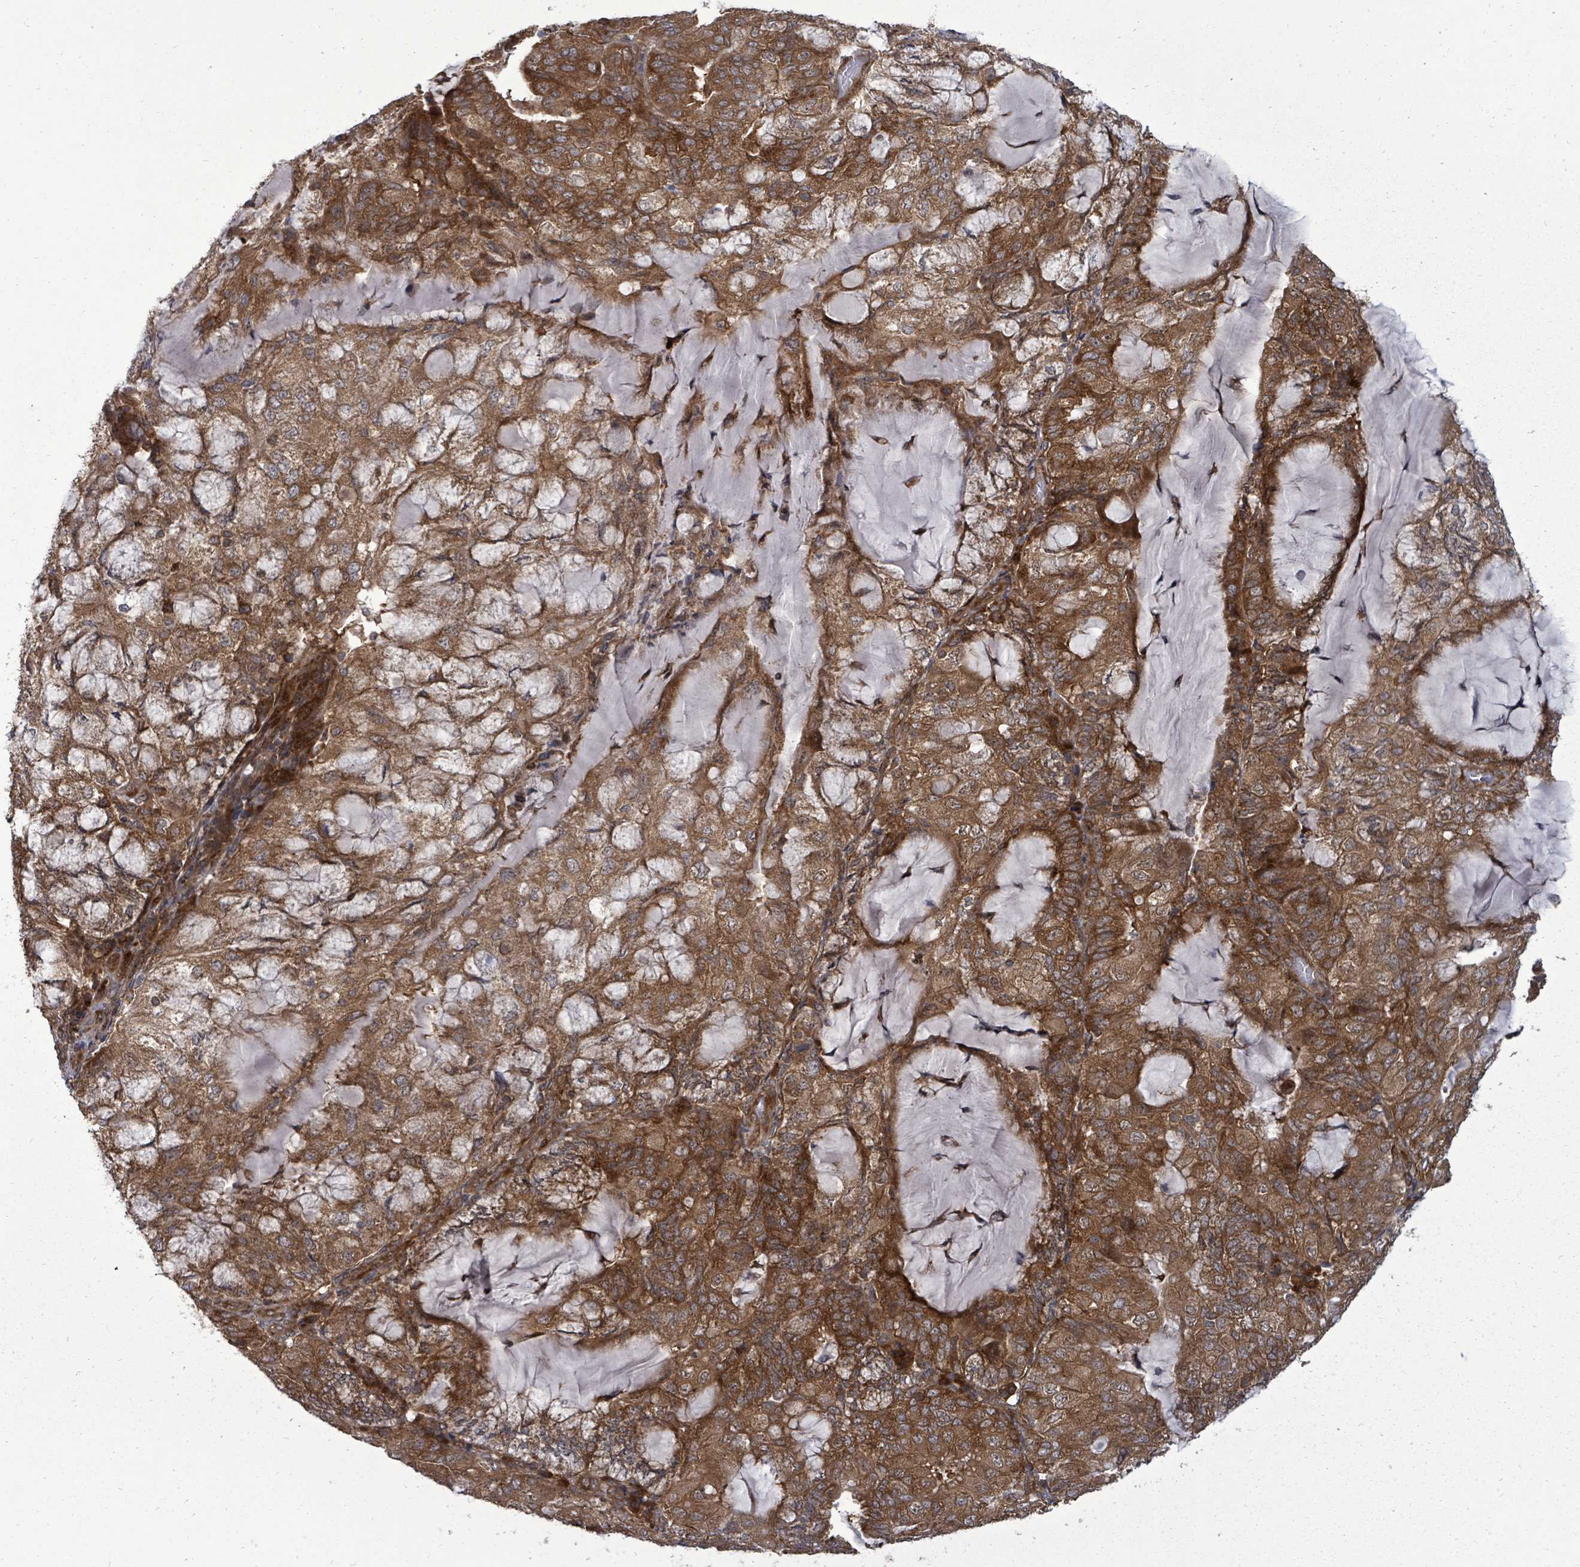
{"staining": {"intensity": "strong", "quantity": ">75%", "location": "cytoplasmic/membranous"}, "tissue": "endometrial cancer", "cell_type": "Tumor cells", "image_type": "cancer", "snomed": [{"axis": "morphology", "description": "Adenocarcinoma, NOS"}, {"axis": "topography", "description": "Endometrium"}], "caption": "This photomicrograph reveals IHC staining of endometrial adenocarcinoma, with high strong cytoplasmic/membranous staining in about >75% of tumor cells.", "gene": "EIF3C", "patient": {"sex": "female", "age": 81}}